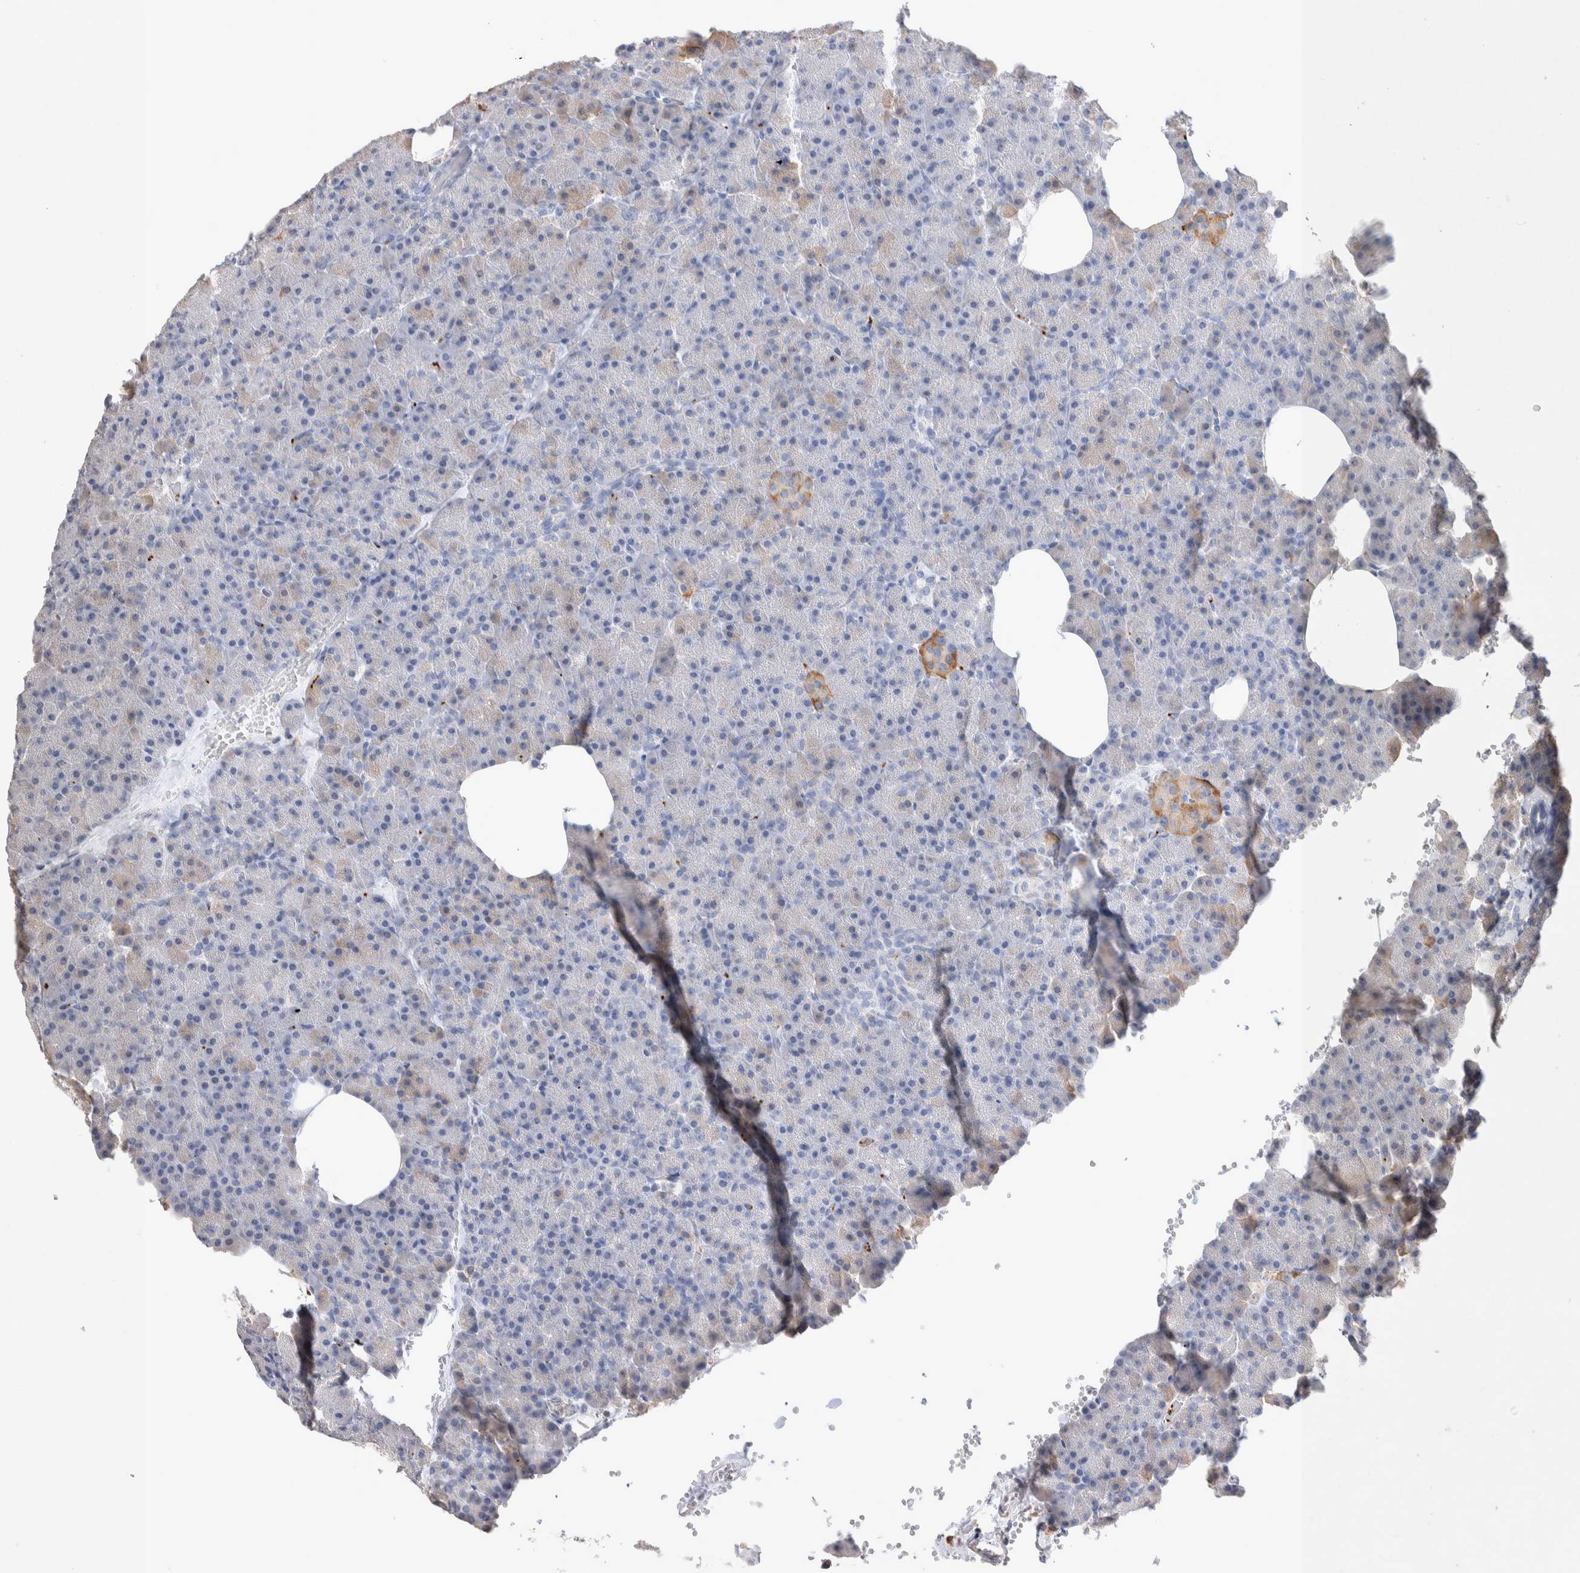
{"staining": {"intensity": "negative", "quantity": "none", "location": "none"}, "tissue": "pancreas", "cell_type": "Exocrine glandular cells", "image_type": "normal", "snomed": [{"axis": "morphology", "description": "Normal tissue, NOS"}, {"axis": "morphology", "description": "Carcinoid, malignant, NOS"}, {"axis": "topography", "description": "Pancreas"}], "caption": "Immunohistochemistry (IHC) histopathology image of unremarkable human pancreas stained for a protein (brown), which shows no expression in exocrine glandular cells. (Brightfield microscopy of DAB immunohistochemistry at high magnification).", "gene": "FFAR2", "patient": {"sex": "female", "age": 35}}